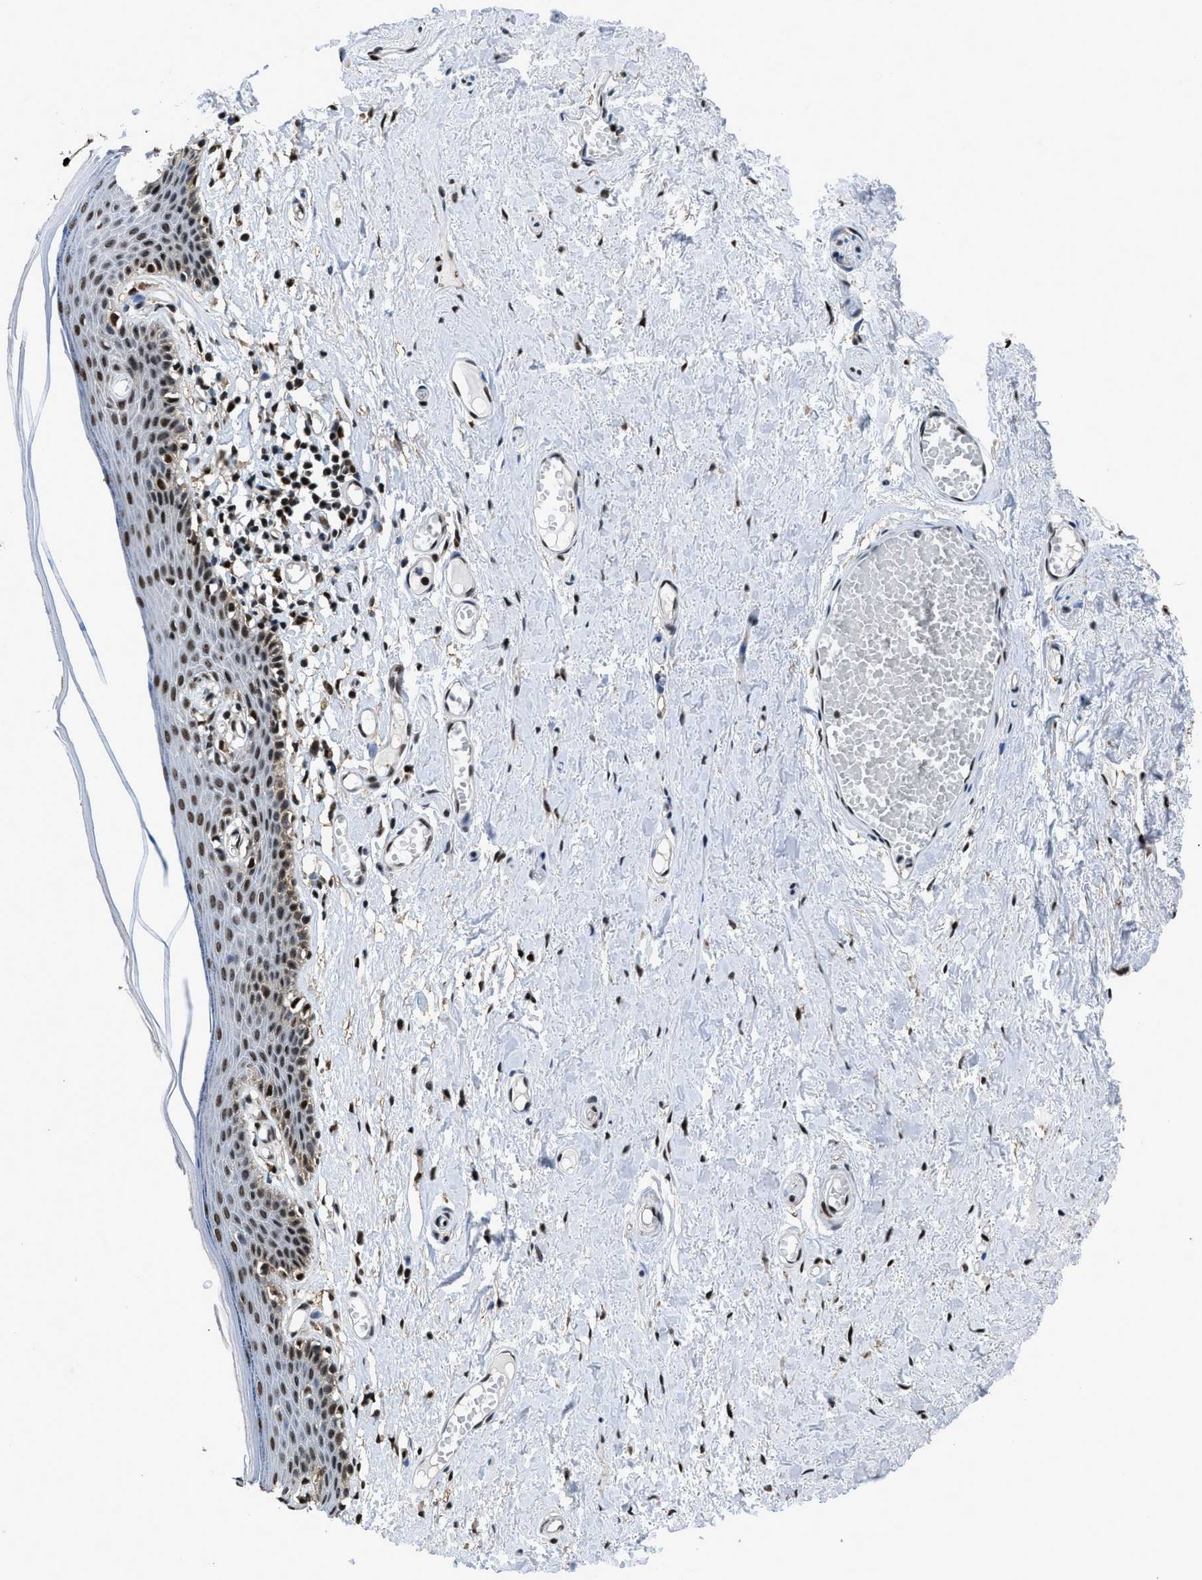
{"staining": {"intensity": "strong", "quantity": ">75%", "location": "nuclear"}, "tissue": "skin", "cell_type": "Epidermal cells", "image_type": "normal", "snomed": [{"axis": "morphology", "description": "Normal tissue, NOS"}, {"axis": "topography", "description": "Adipose tissue"}, {"axis": "topography", "description": "Vascular tissue"}, {"axis": "topography", "description": "Anal"}, {"axis": "topography", "description": "Peripheral nerve tissue"}], "caption": "The micrograph reveals immunohistochemical staining of normal skin. There is strong nuclear staining is identified in about >75% of epidermal cells. The staining was performed using DAB to visualize the protein expression in brown, while the nuclei were stained in blue with hematoxylin (Magnification: 20x).", "gene": "HNRNPF", "patient": {"sex": "female", "age": 54}}